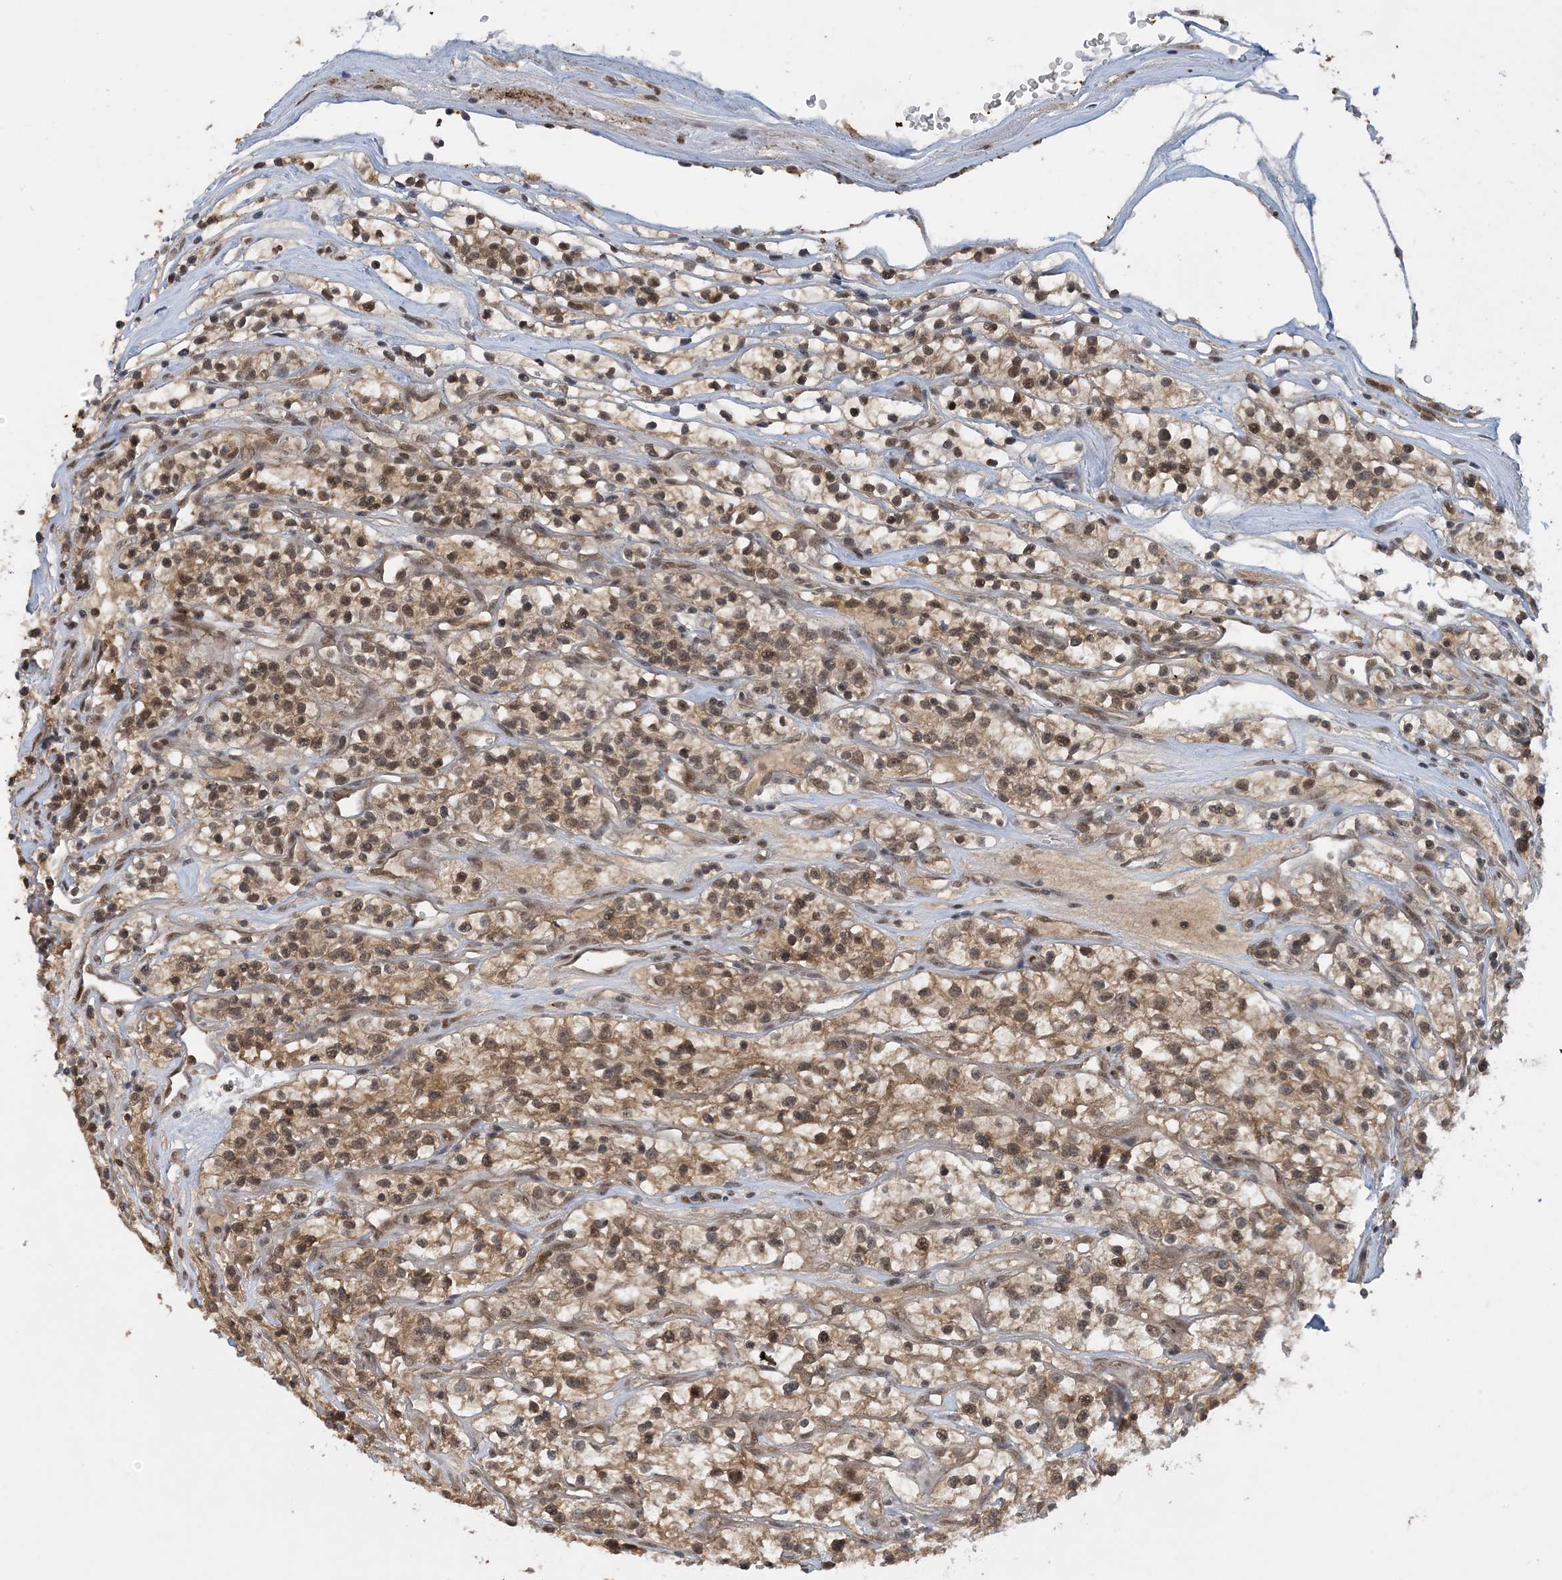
{"staining": {"intensity": "moderate", "quantity": ">75%", "location": "cytoplasmic/membranous,nuclear"}, "tissue": "renal cancer", "cell_type": "Tumor cells", "image_type": "cancer", "snomed": [{"axis": "morphology", "description": "Adenocarcinoma, NOS"}, {"axis": "topography", "description": "Kidney"}], "caption": "Protein analysis of renal cancer (adenocarcinoma) tissue displays moderate cytoplasmic/membranous and nuclear staining in approximately >75% of tumor cells. The staining was performed using DAB, with brown indicating positive protein expression. Nuclei are stained blue with hematoxylin.", "gene": "ACYP2", "patient": {"sex": "female", "age": 57}}